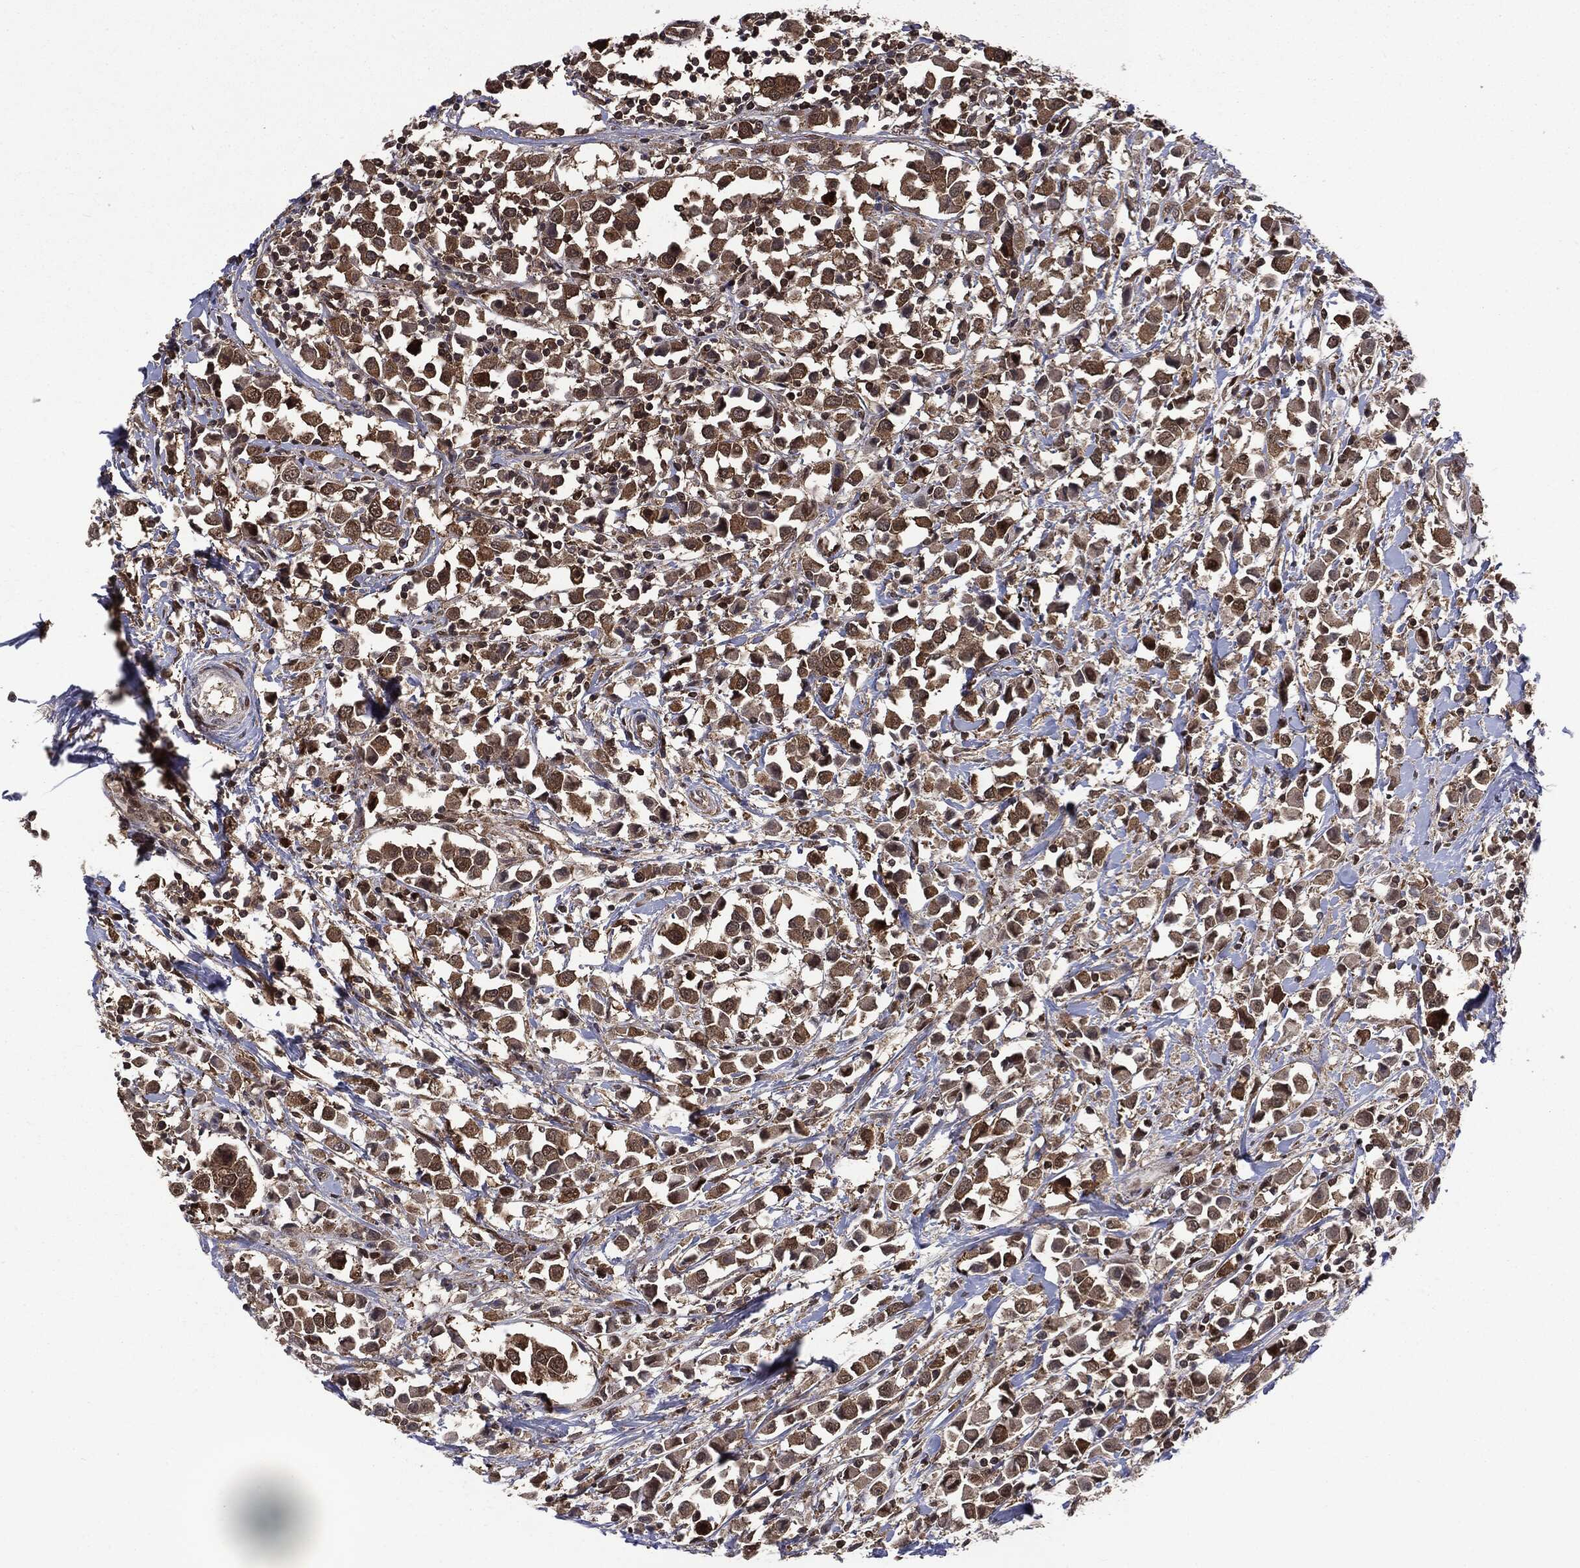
{"staining": {"intensity": "moderate", "quantity": ">75%", "location": "cytoplasmic/membranous"}, "tissue": "breast cancer", "cell_type": "Tumor cells", "image_type": "cancer", "snomed": [{"axis": "morphology", "description": "Duct carcinoma"}, {"axis": "topography", "description": "Breast"}], "caption": "There is medium levels of moderate cytoplasmic/membranous staining in tumor cells of breast cancer (intraductal carcinoma), as demonstrated by immunohistochemical staining (brown color).", "gene": "GPI", "patient": {"sex": "female", "age": 61}}